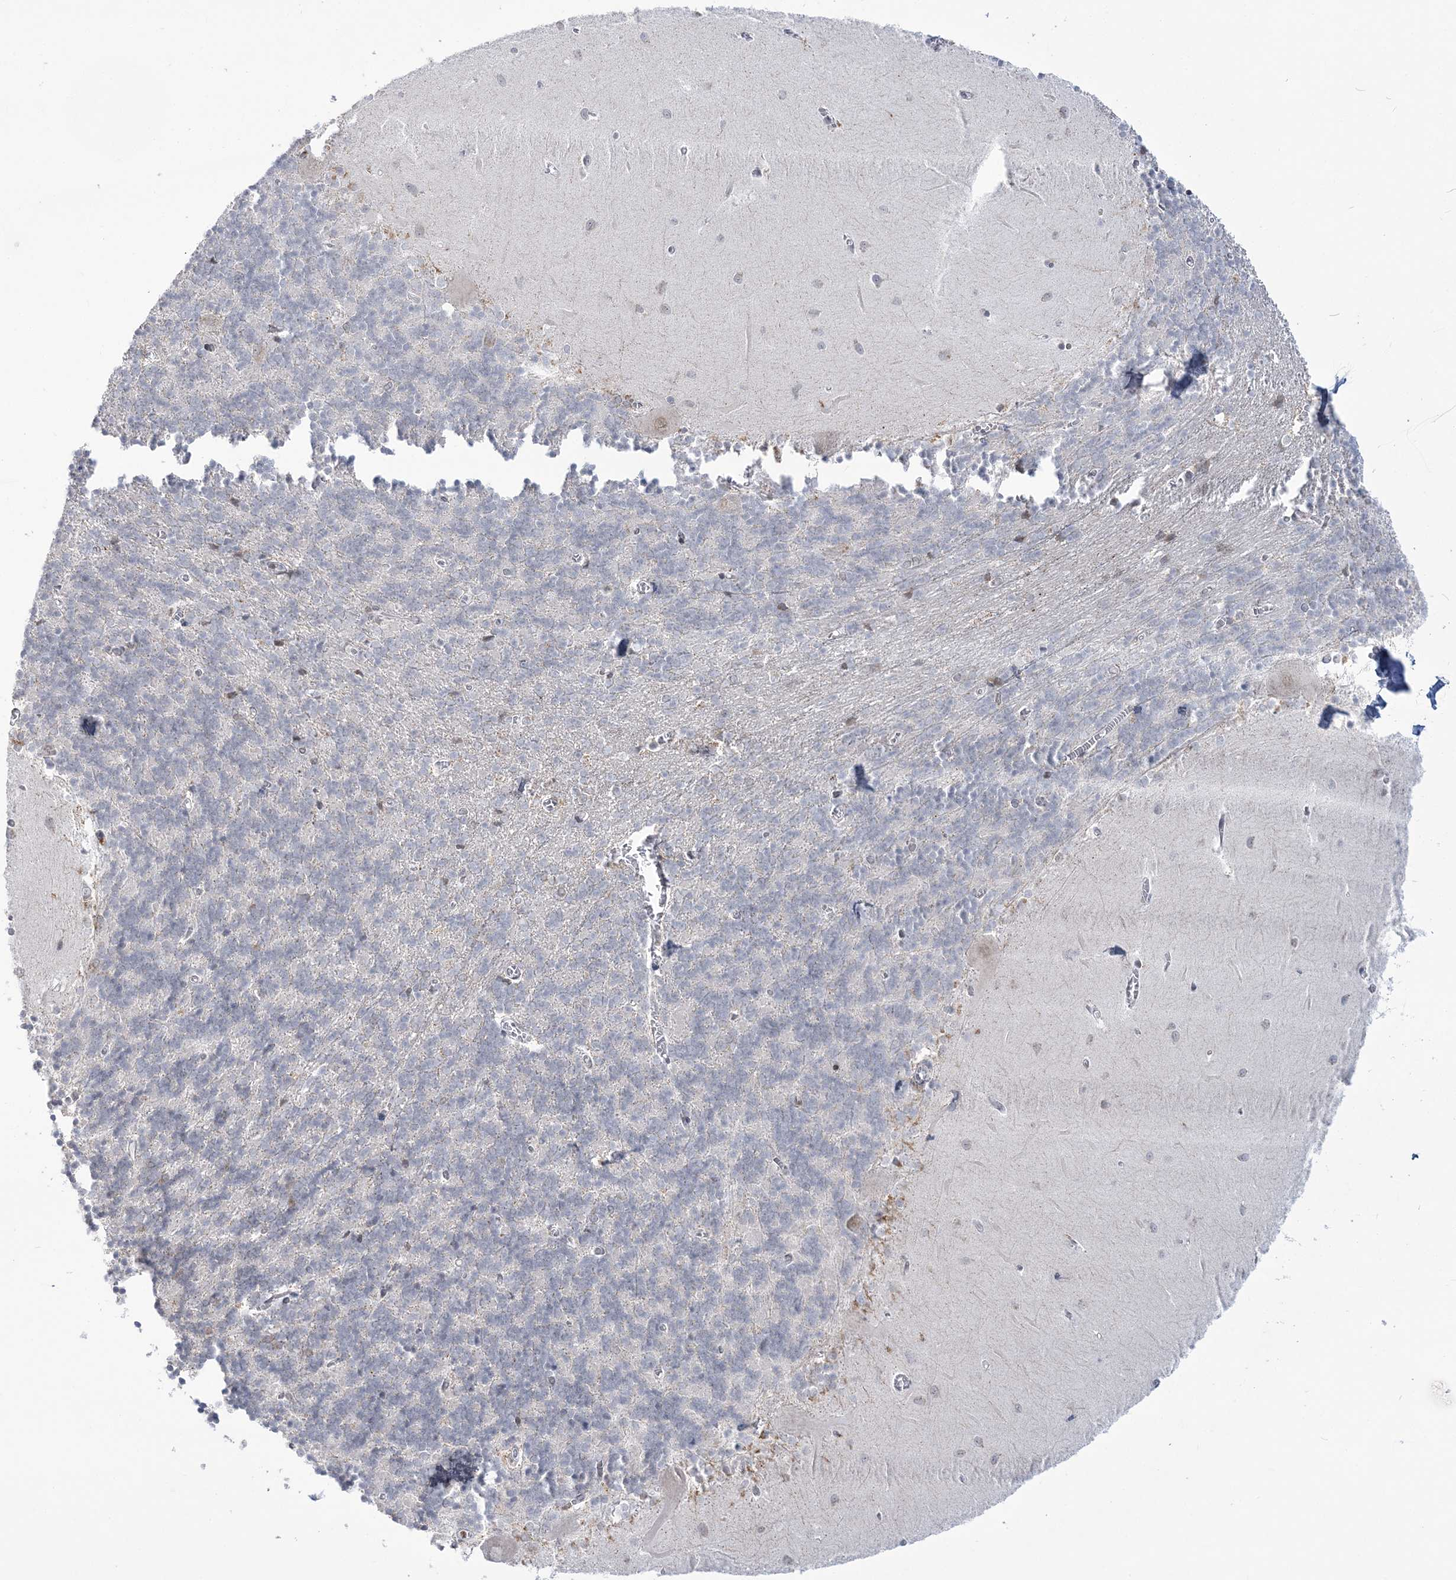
{"staining": {"intensity": "negative", "quantity": "none", "location": "none"}, "tissue": "cerebellum", "cell_type": "Cells in granular layer", "image_type": "normal", "snomed": [{"axis": "morphology", "description": "Normal tissue, NOS"}, {"axis": "topography", "description": "Cerebellum"}], "caption": "Image shows no protein expression in cells in granular layer of unremarkable cerebellum.", "gene": "DDX21", "patient": {"sex": "male", "age": 37}}